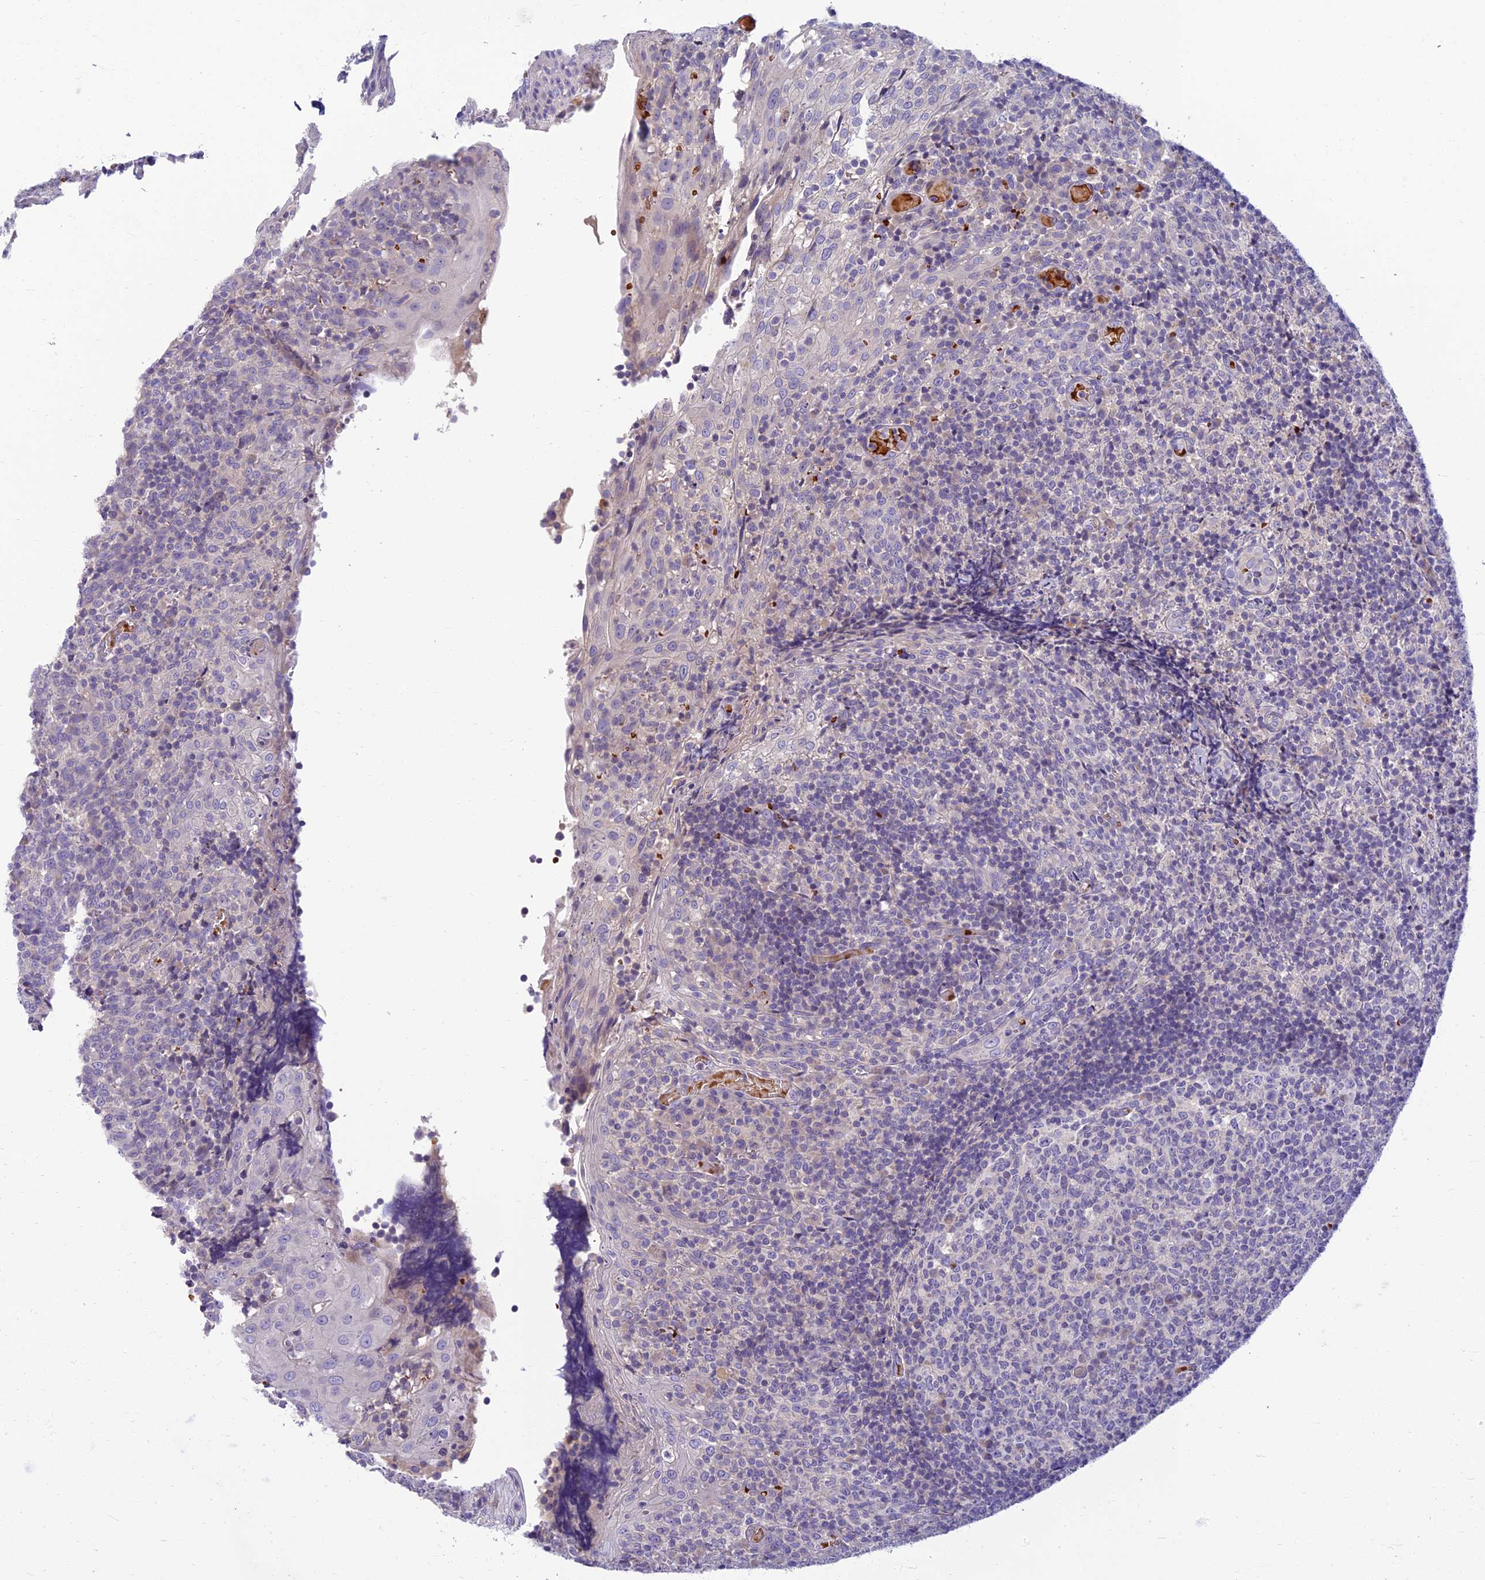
{"staining": {"intensity": "negative", "quantity": "none", "location": "none"}, "tissue": "tonsil", "cell_type": "Germinal center cells", "image_type": "normal", "snomed": [{"axis": "morphology", "description": "Normal tissue, NOS"}, {"axis": "topography", "description": "Tonsil"}], "caption": "Immunohistochemistry (IHC) of unremarkable human tonsil reveals no expression in germinal center cells.", "gene": "CLIP4", "patient": {"sex": "female", "age": 19}}